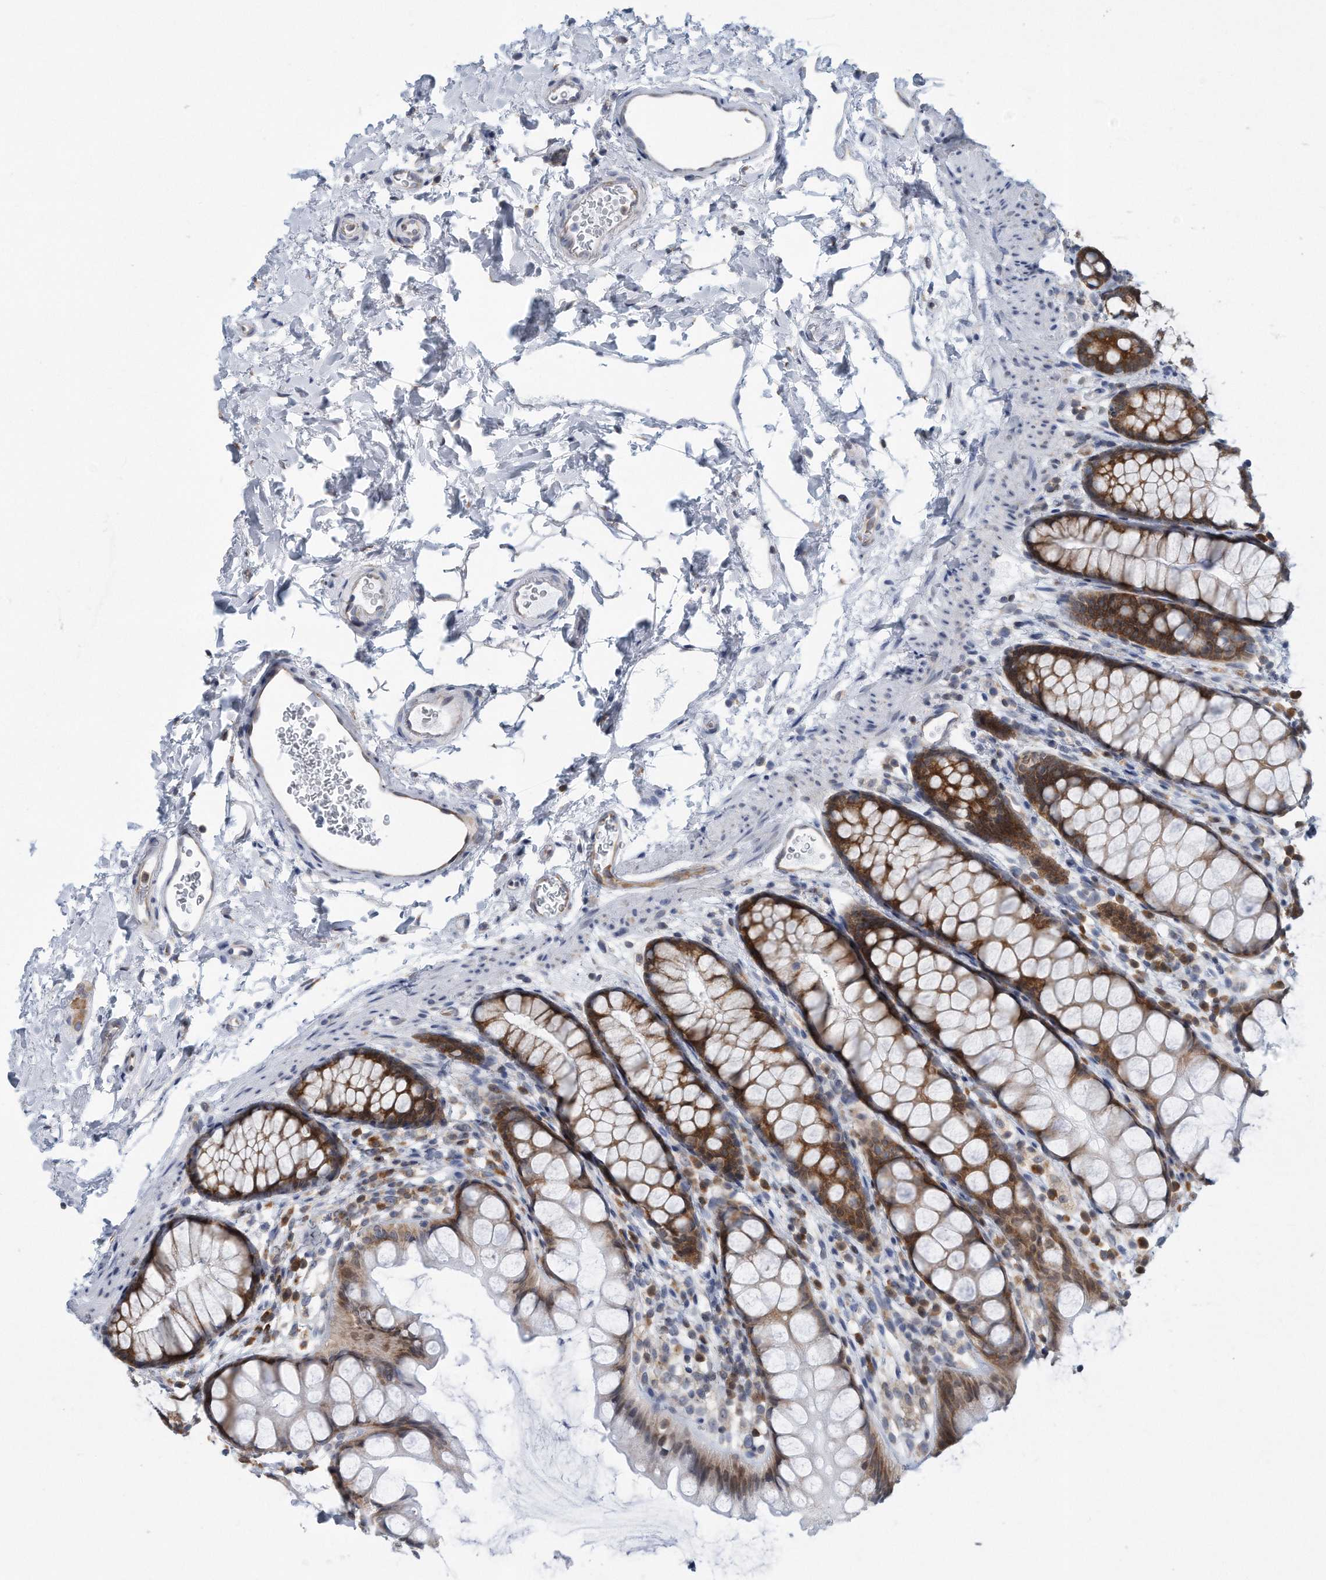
{"staining": {"intensity": "strong", "quantity": ">75%", "location": "cytoplasmic/membranous"}, "tissue": "rectum", "cell_type": "Glandular cells", "image_type": "normal", "snomed": [{"axis": "morphology", "description": "Normal tissue, NOS"}, {"axis": "topography", "description": "Rectum"}], "caption": "Immunohistochemical staining of benign human rectum shows strong cytoplasmic/membranous protein expression in about >75% of glandular cells.", "gene": "RPL26L1", "patient": {"sex": "female", "age": 65}}